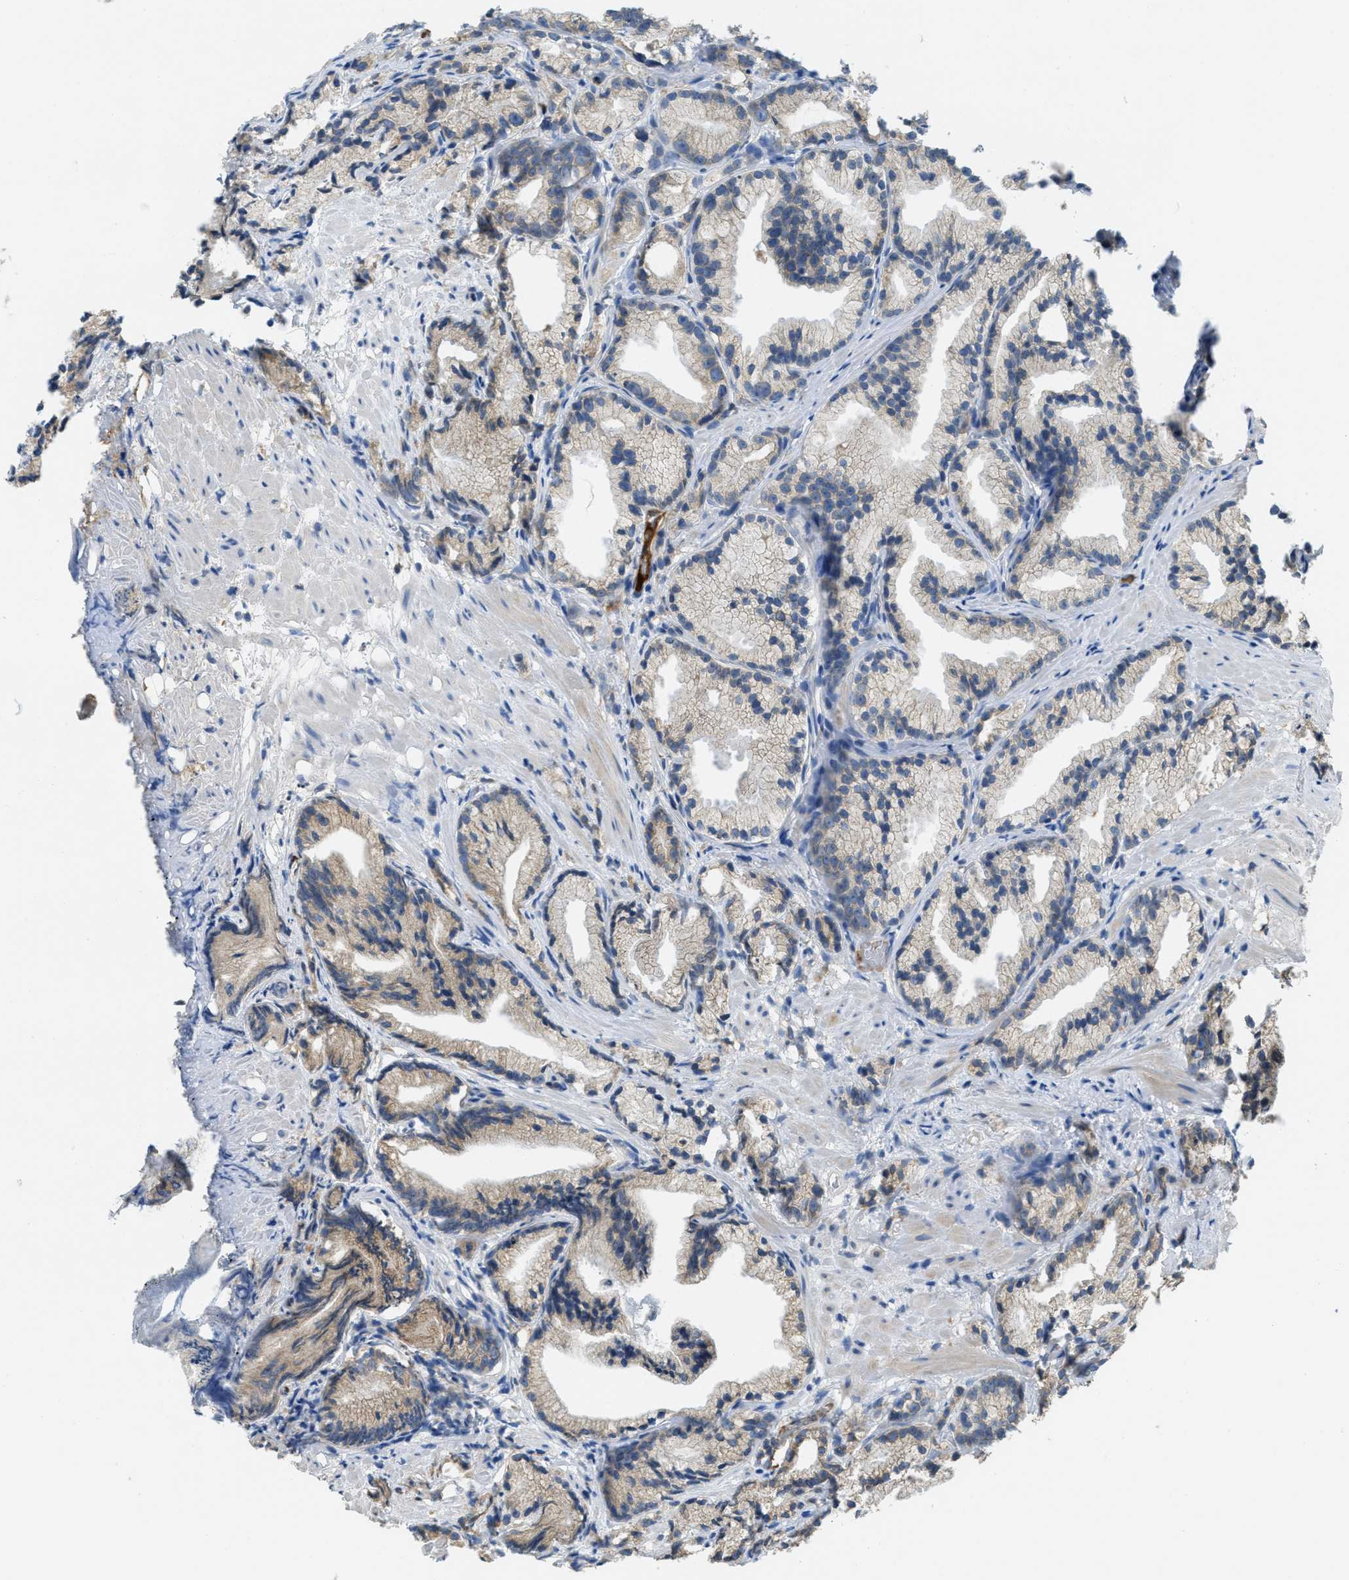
{"staining": {"intensity": "weak", "quantity": "<25%", "location": "cytoplasmic/membranous"}, "tissue": "prostate cancer", "cell_type": "Tumor cells", "image_type": "cancer", "snomed": [{"axis": "morphology", "description": "Adenocarcinoma, Low grade"}, {"axis": "topography", "description": "Prostate"}], "caption": "An immunohistochemistry (IHC) histopathology image of prostate adenocarcinoma (low-grade) is shown. There is no staining in tumor cells of prostate adenocarcinoma (low-grade).", "gene": "MPDU1", "patient": {"sex": "male", "age": 89}}